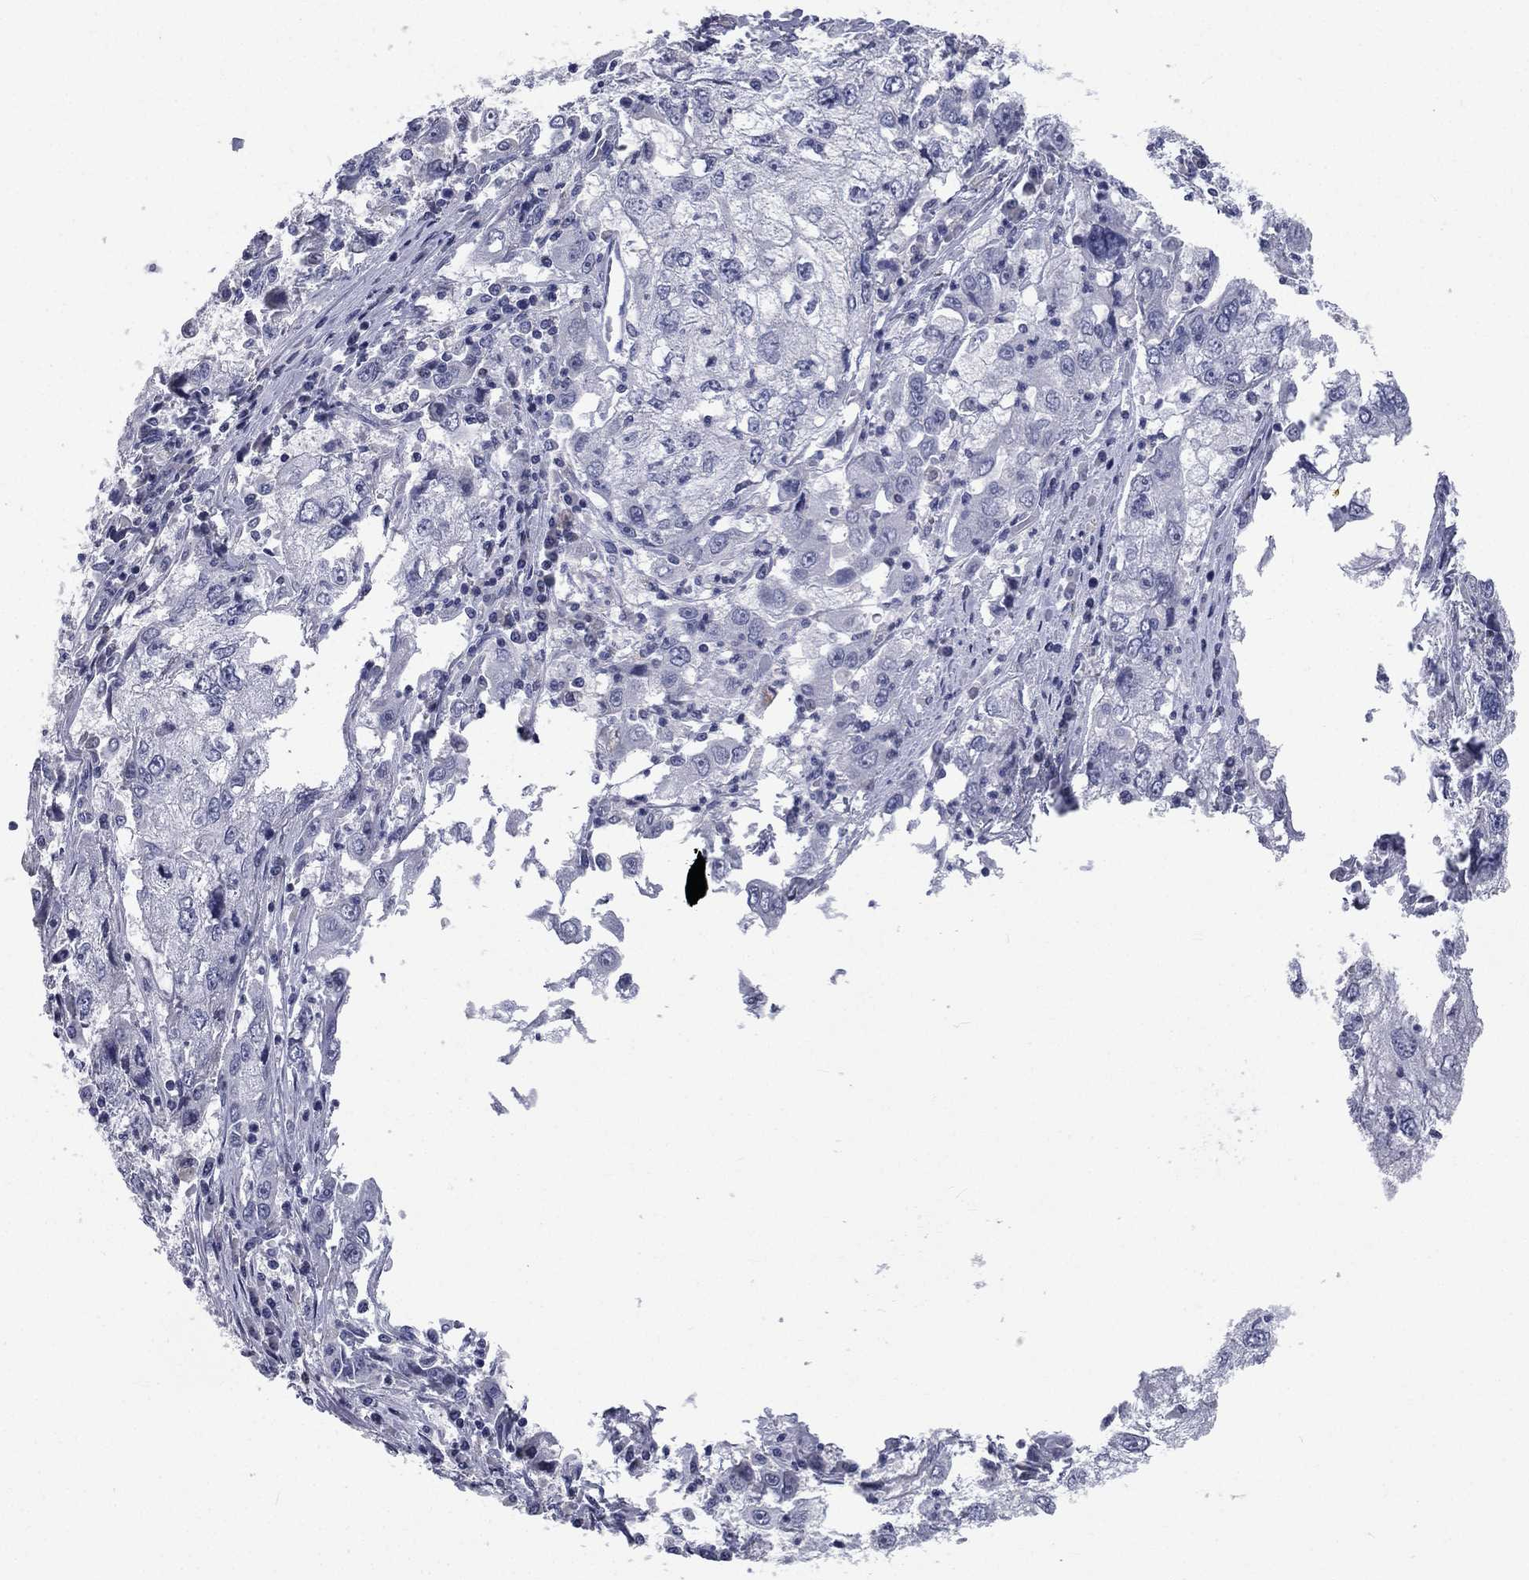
{"staining": {"intensity": "negative", "quantity": "none", "location": "none"}, "tissue": "cervical cancer", "cell_type": "Tumor cells", "image_type": "cancer", "snomed": [{"axis": "morphology", "description": "Squamous cell carcinoma, NOS"}, {"axis": "topography", "description": "Cervix"}], "caption": "DAB (3,3'-diaminobenzidine) immunohistochemical staining of cervical cancer displays no significant positivity in tumor cells.", "gene": "IFT27", "patient": {"sex": "female", "age": 36}}